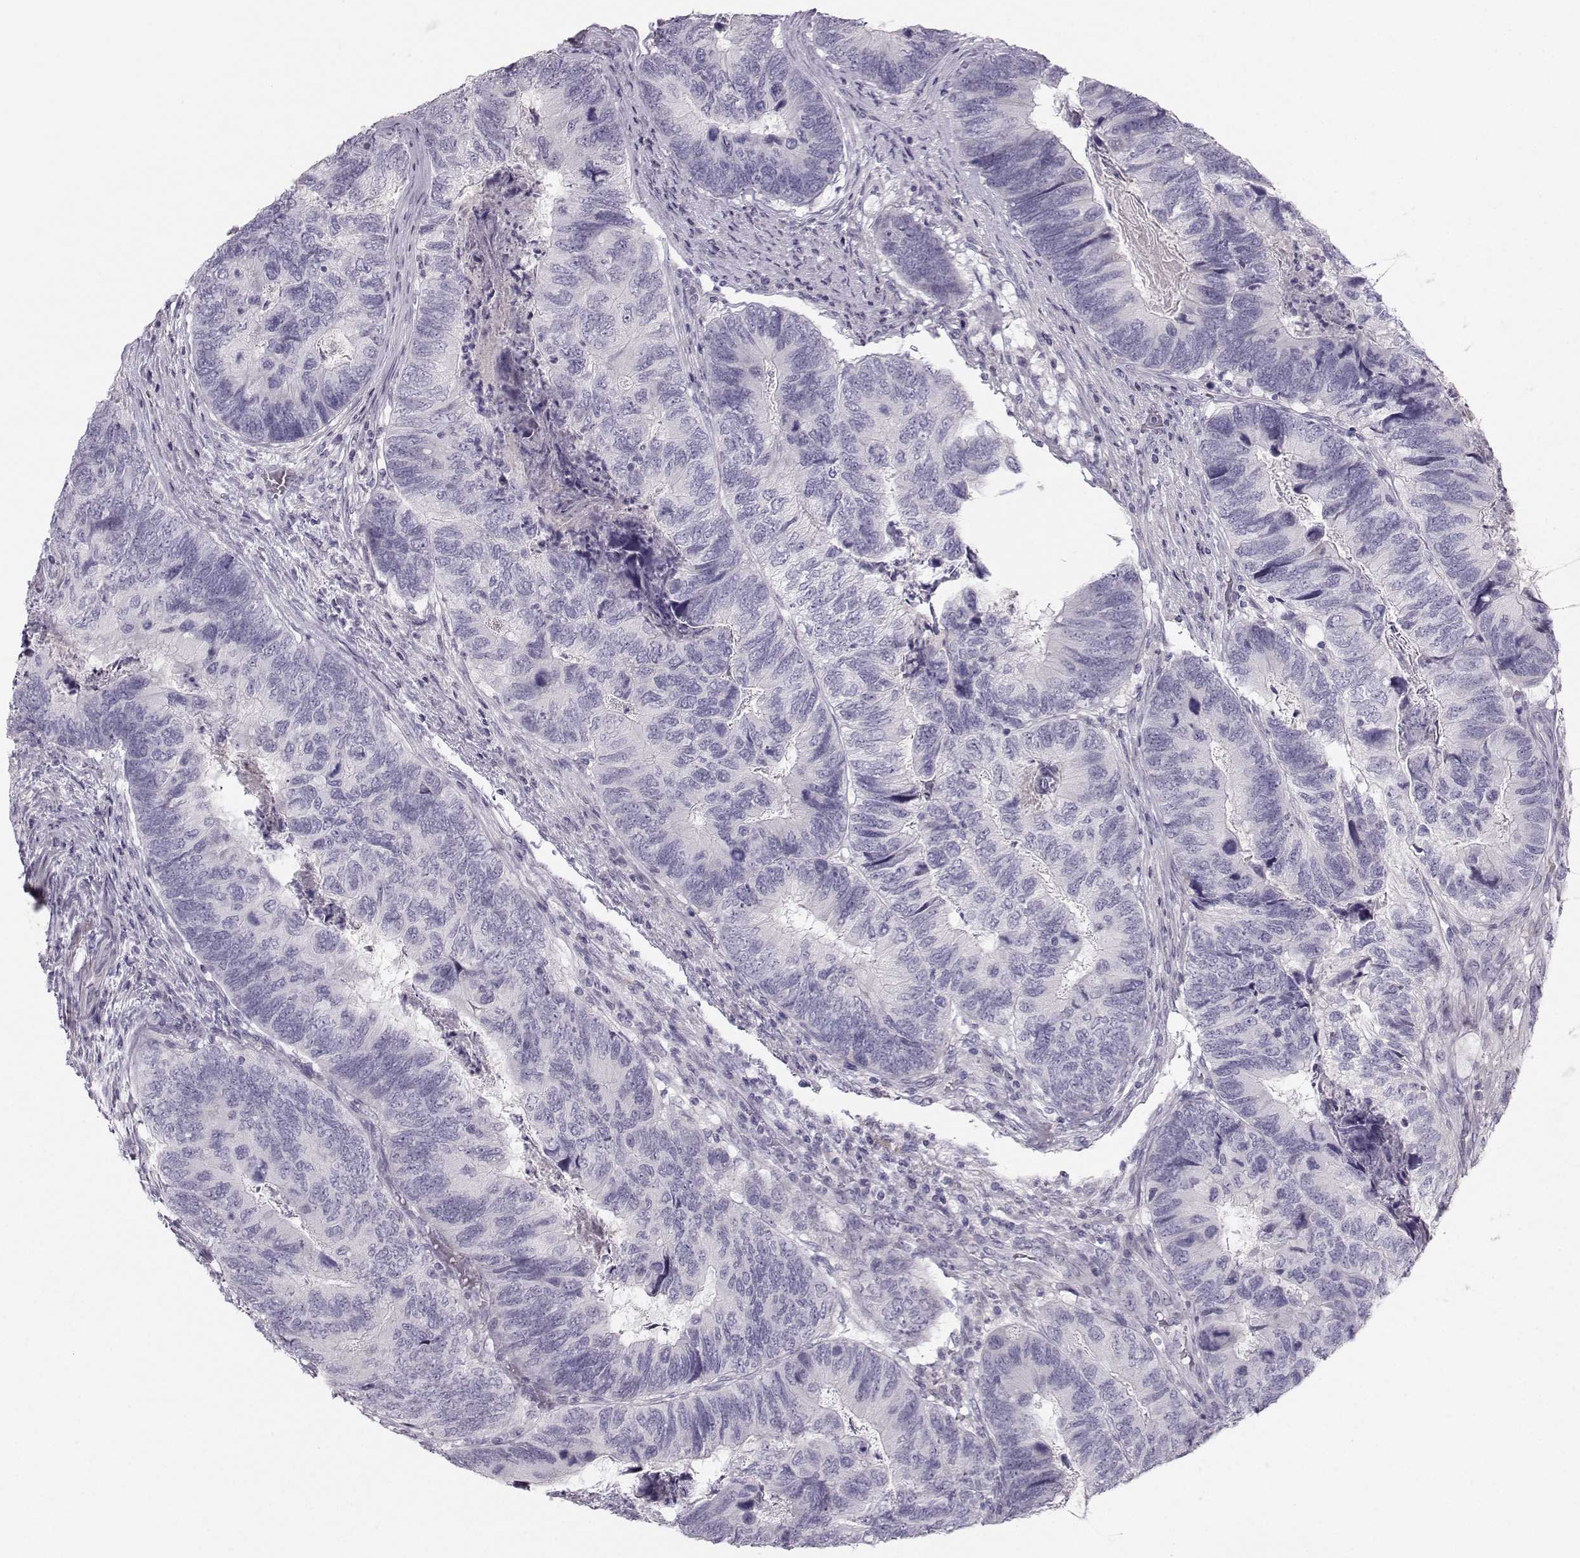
{"staining": {"intensity": "negative", "quantity": "none", "location": "none"}, "tissue": "colorectal cancer", "cell_type": "Tumor cells", "image_type": "cancer", "snomed": [{"axis": "morphology", "description": "Adenocarcinoma, NOS"}, {"axis": "topography", "description": "Colon"}], "caption": "The immunohistochemistry histopathology image has no significant expression in tumor cells of colorectal adenocarcinoma tissue. (Stains: DAB (3,3'-diaminobenzidine) immunohistochemistry (IHC) with hematoxylin counter stain, Microscopy: brightfield microscopy at high magnification).", "gene": "CASR", "patient": {"sex": "female", "age": 67}}